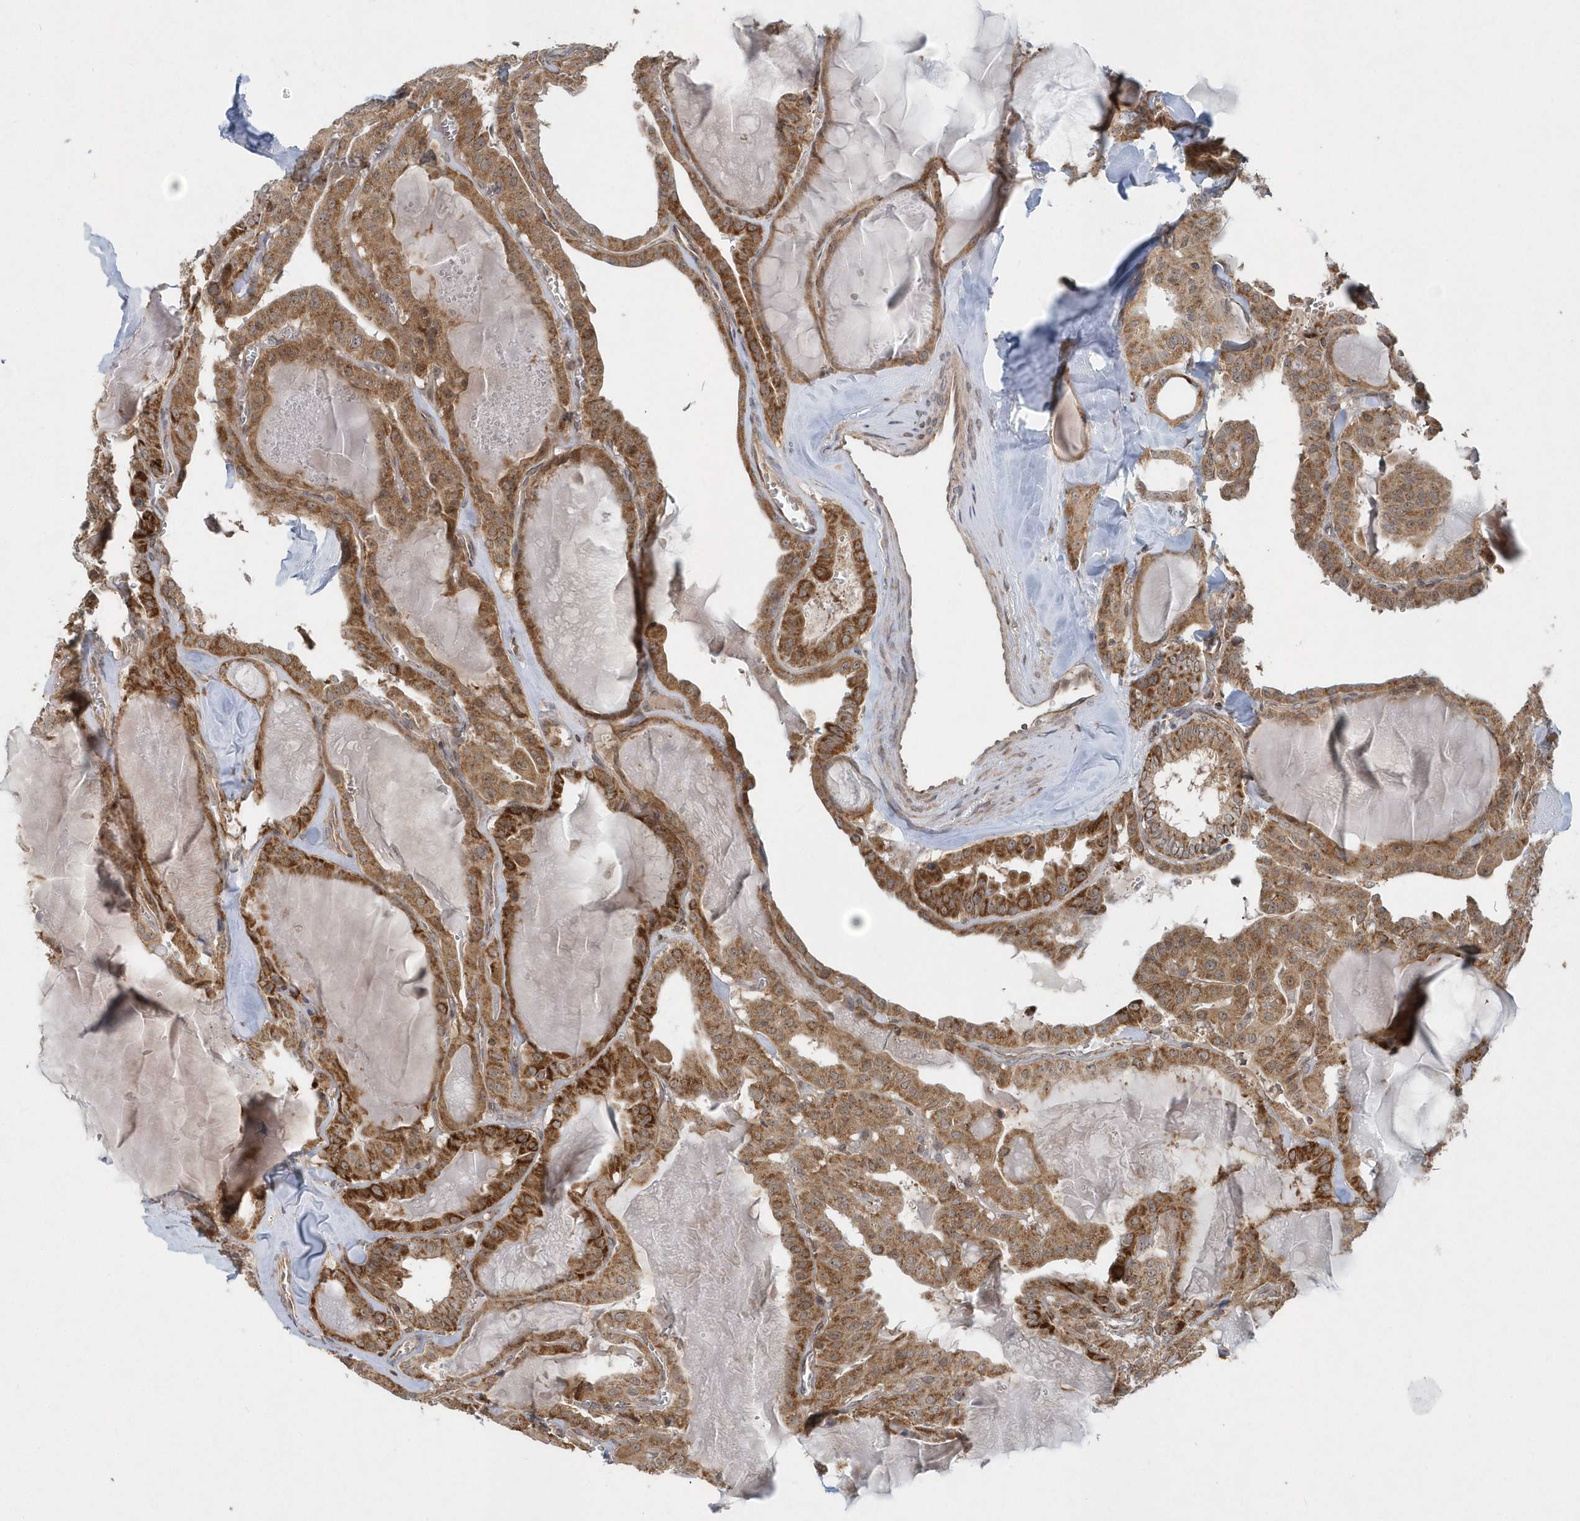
{"staining": {"intensity": "moderate", "quantity": ">75%", "location": "cytoplasmic/membranous"}, "tissue": "thyroid cancer", "cell_type": "Tumor cells", "image_type": "cancer", "snomed": [{"axis": "morphology", "description": "Papillary adenocarcinoma, NOS"}, {"axis": "topography", "description": "Thyroid gland"}], "caption": "Thyroid cancer stained with immunohistochemistry (IHC) shows moderate cytoplasmic/membranous positivity in about >75% of tumor cells.", "gene": "PPP1R7", "patient": {"sex": "male", "age": 52}}